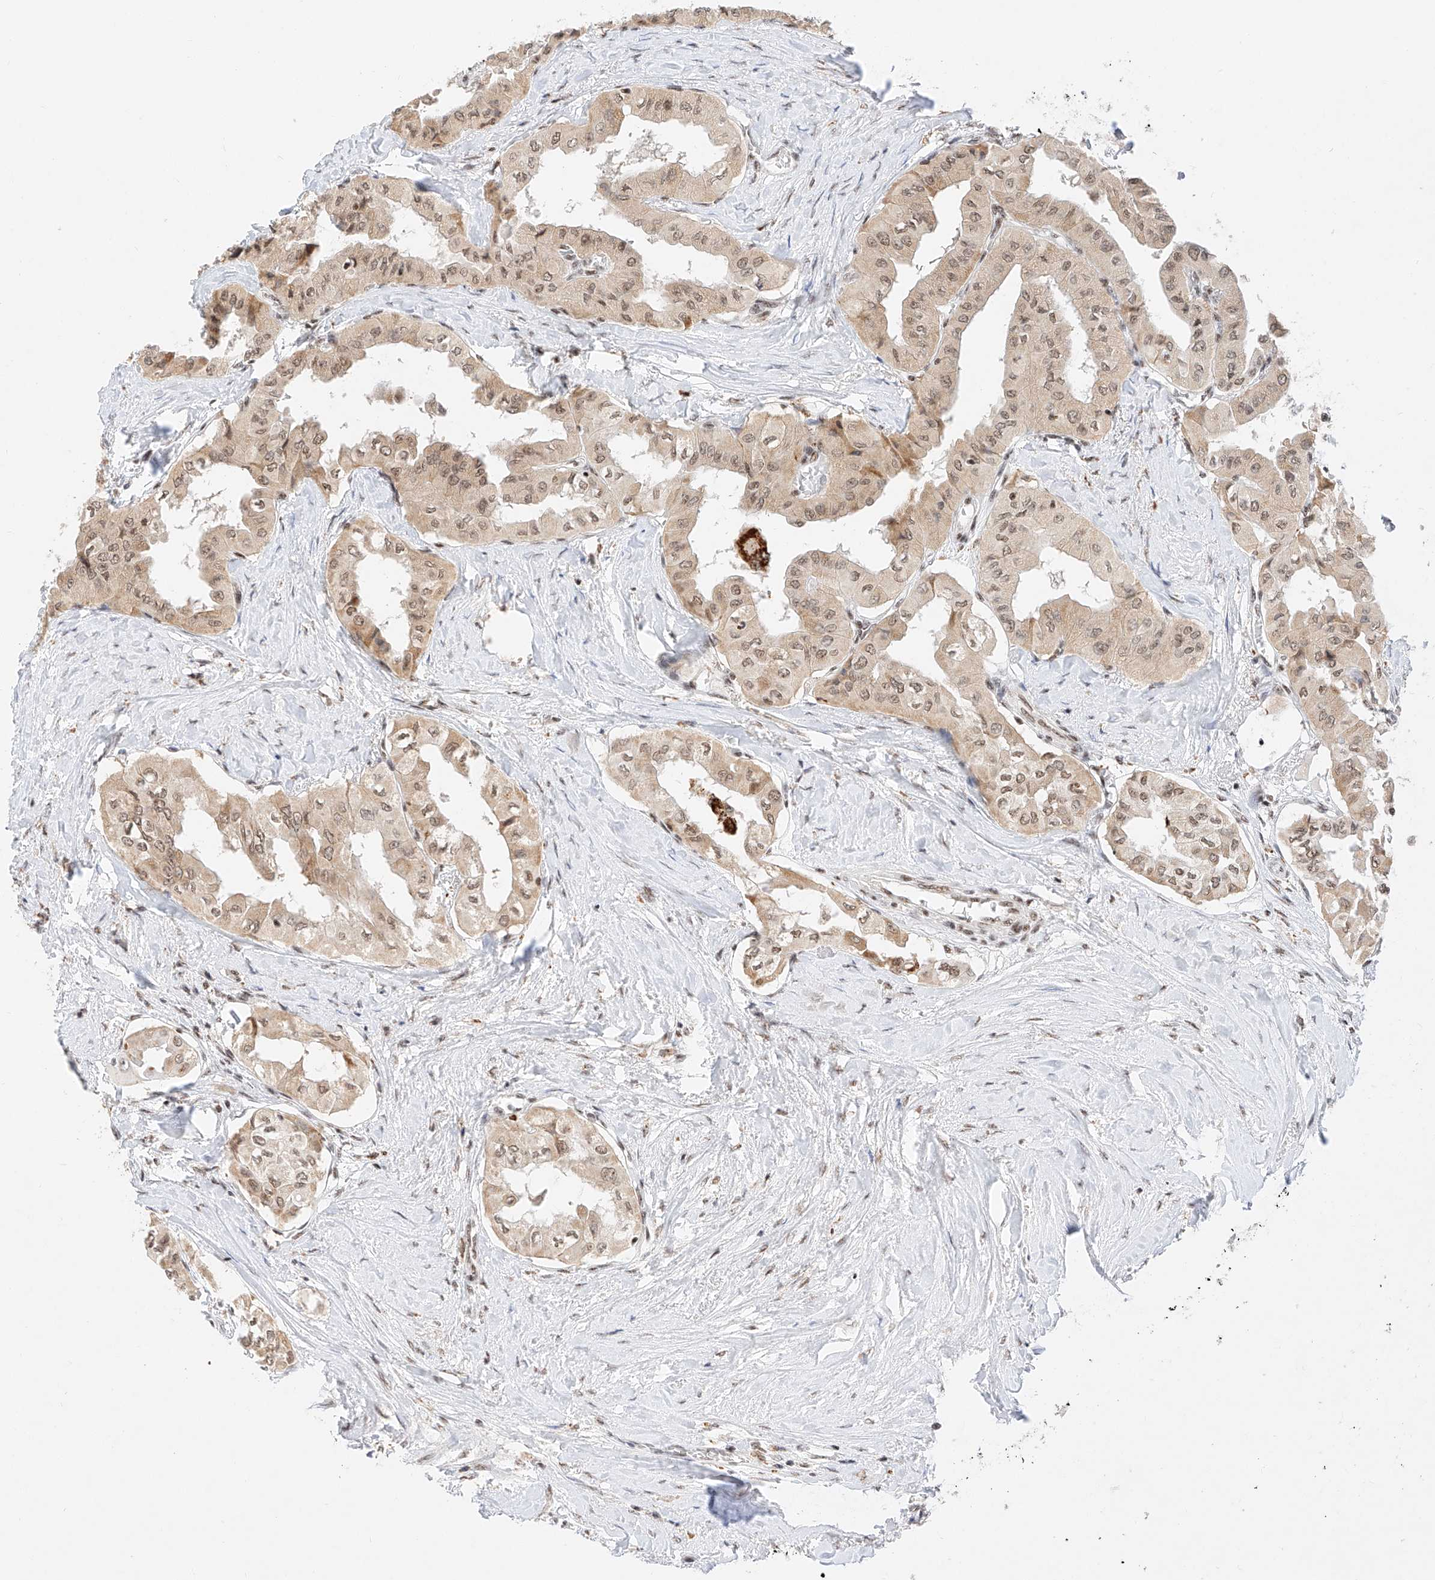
{"staining": {"intensity": "moderate", "quantity": ">75%", "location": "cytoplasmic/membranous,nuclear"}, "tissue": "thyroid cancer", "cell_type": "Tumor cells", "image_type": "cancer", "snomed": [{"axis": "morphology", "description": "Papillary adenocarcinoma, NOS"}, {"axis": "topography", "description": "Thyroid gland"}], "caption": "This micrograph exhibits immunohistochemistry staining of papillary adenocarcinoma (thyroid), with medium moderate cytoplasmic/membranous and nuclear staining in about >75% of tumor cells.", "gene": "NRF1", "patient": {"sex": "female", "age": 59}}